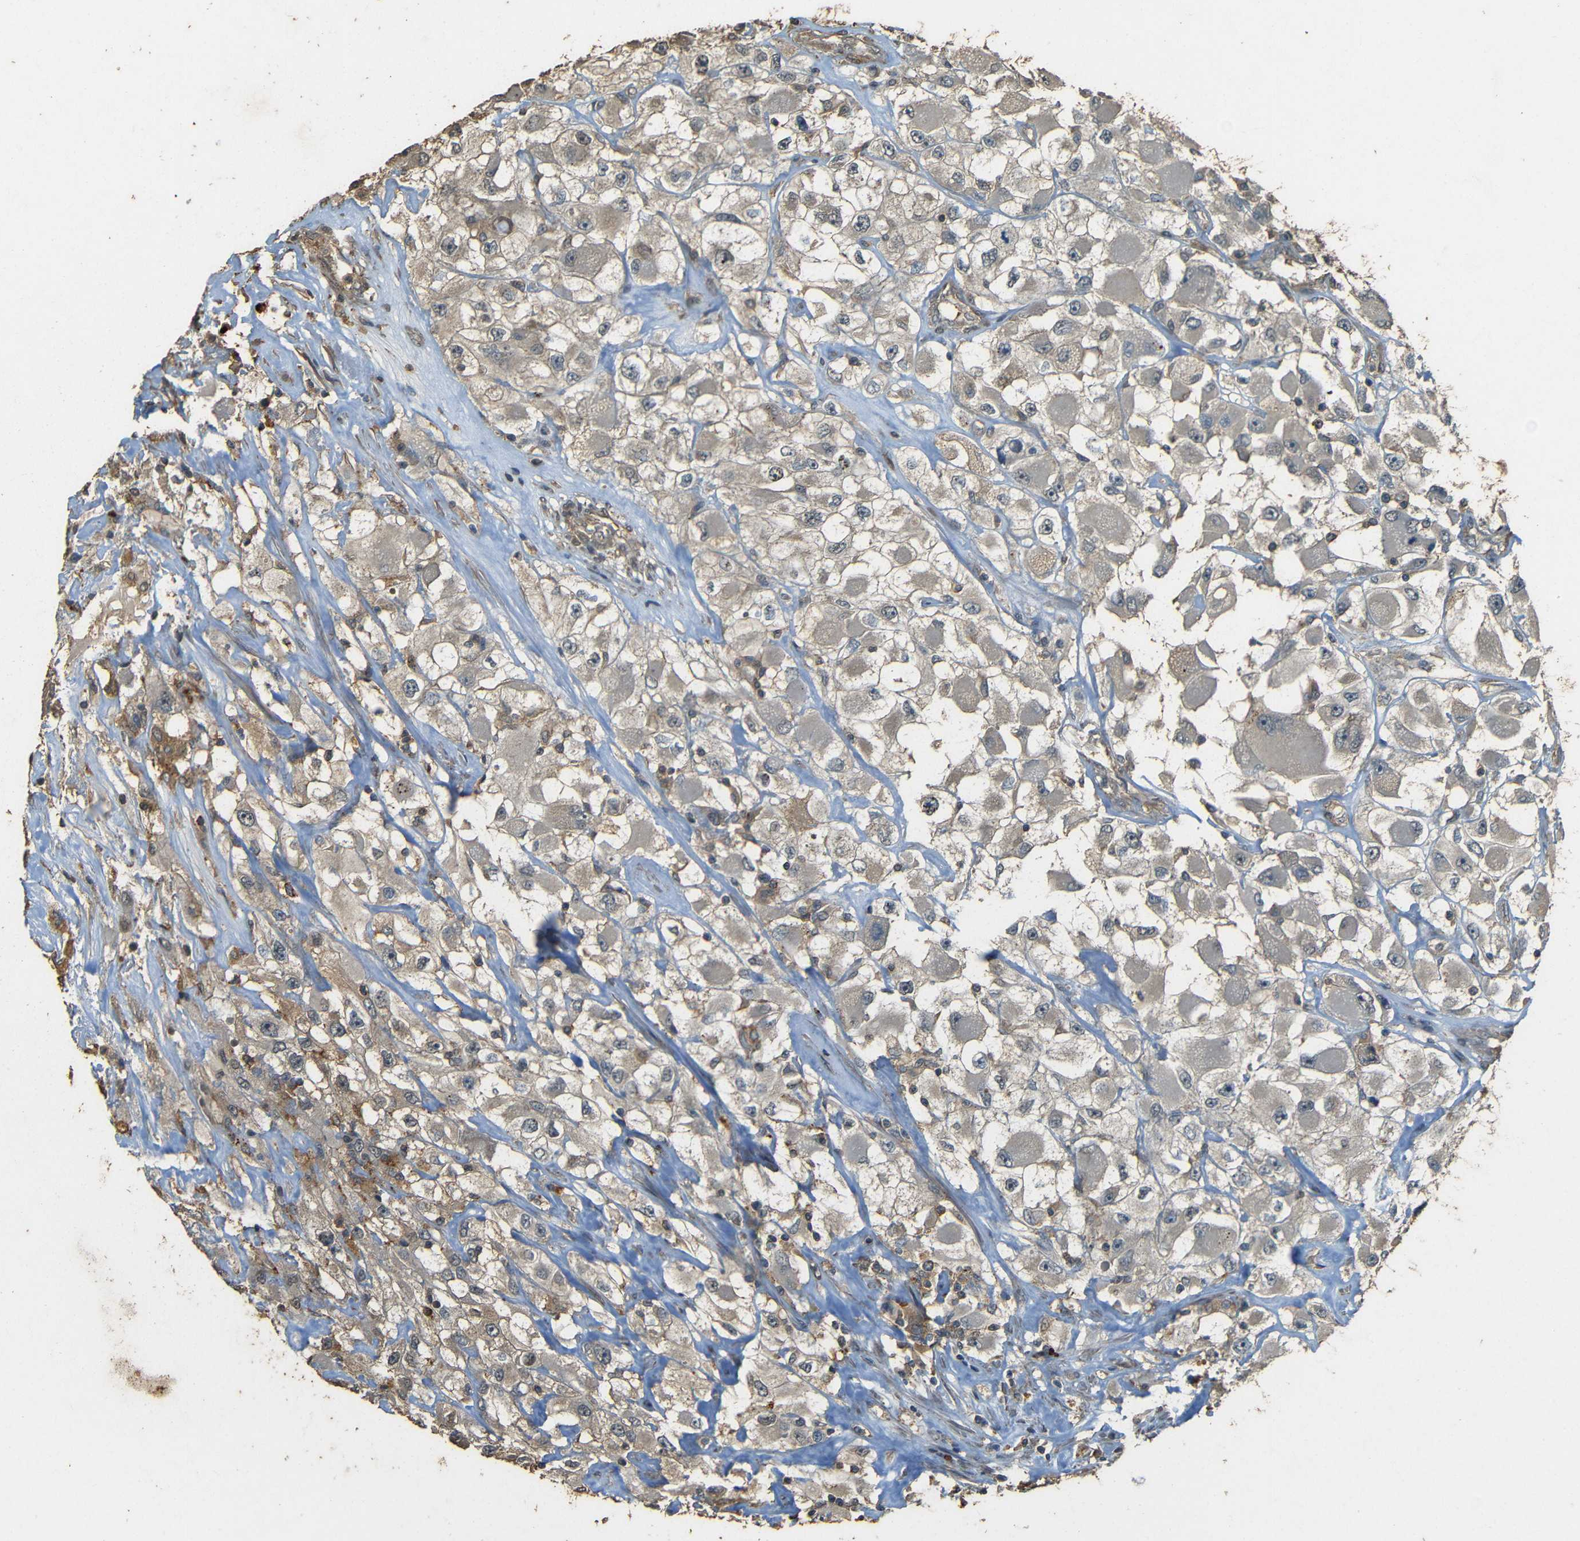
{"staining": {"intensity": "weak", "quantity": ">75%", "location": "cytoplasmic/membranous"}, "tissue": "renal cancer", "cell_type": "Tumor cells", "image_type": "cancer", "snomed": [{"axis": "morphology", "description": "Adenocarcinoma, NOS"}, {"axis": "topography", "description": "Kidney"}], "caption": "A histopathology image of adenocarcinoma (renal) stained for a protein demonstrates weak cytoplasmic/membranous brown staining in tumor cells.", "gene": "PDE5A", "patient": {"sex": "female", "age": 52}}